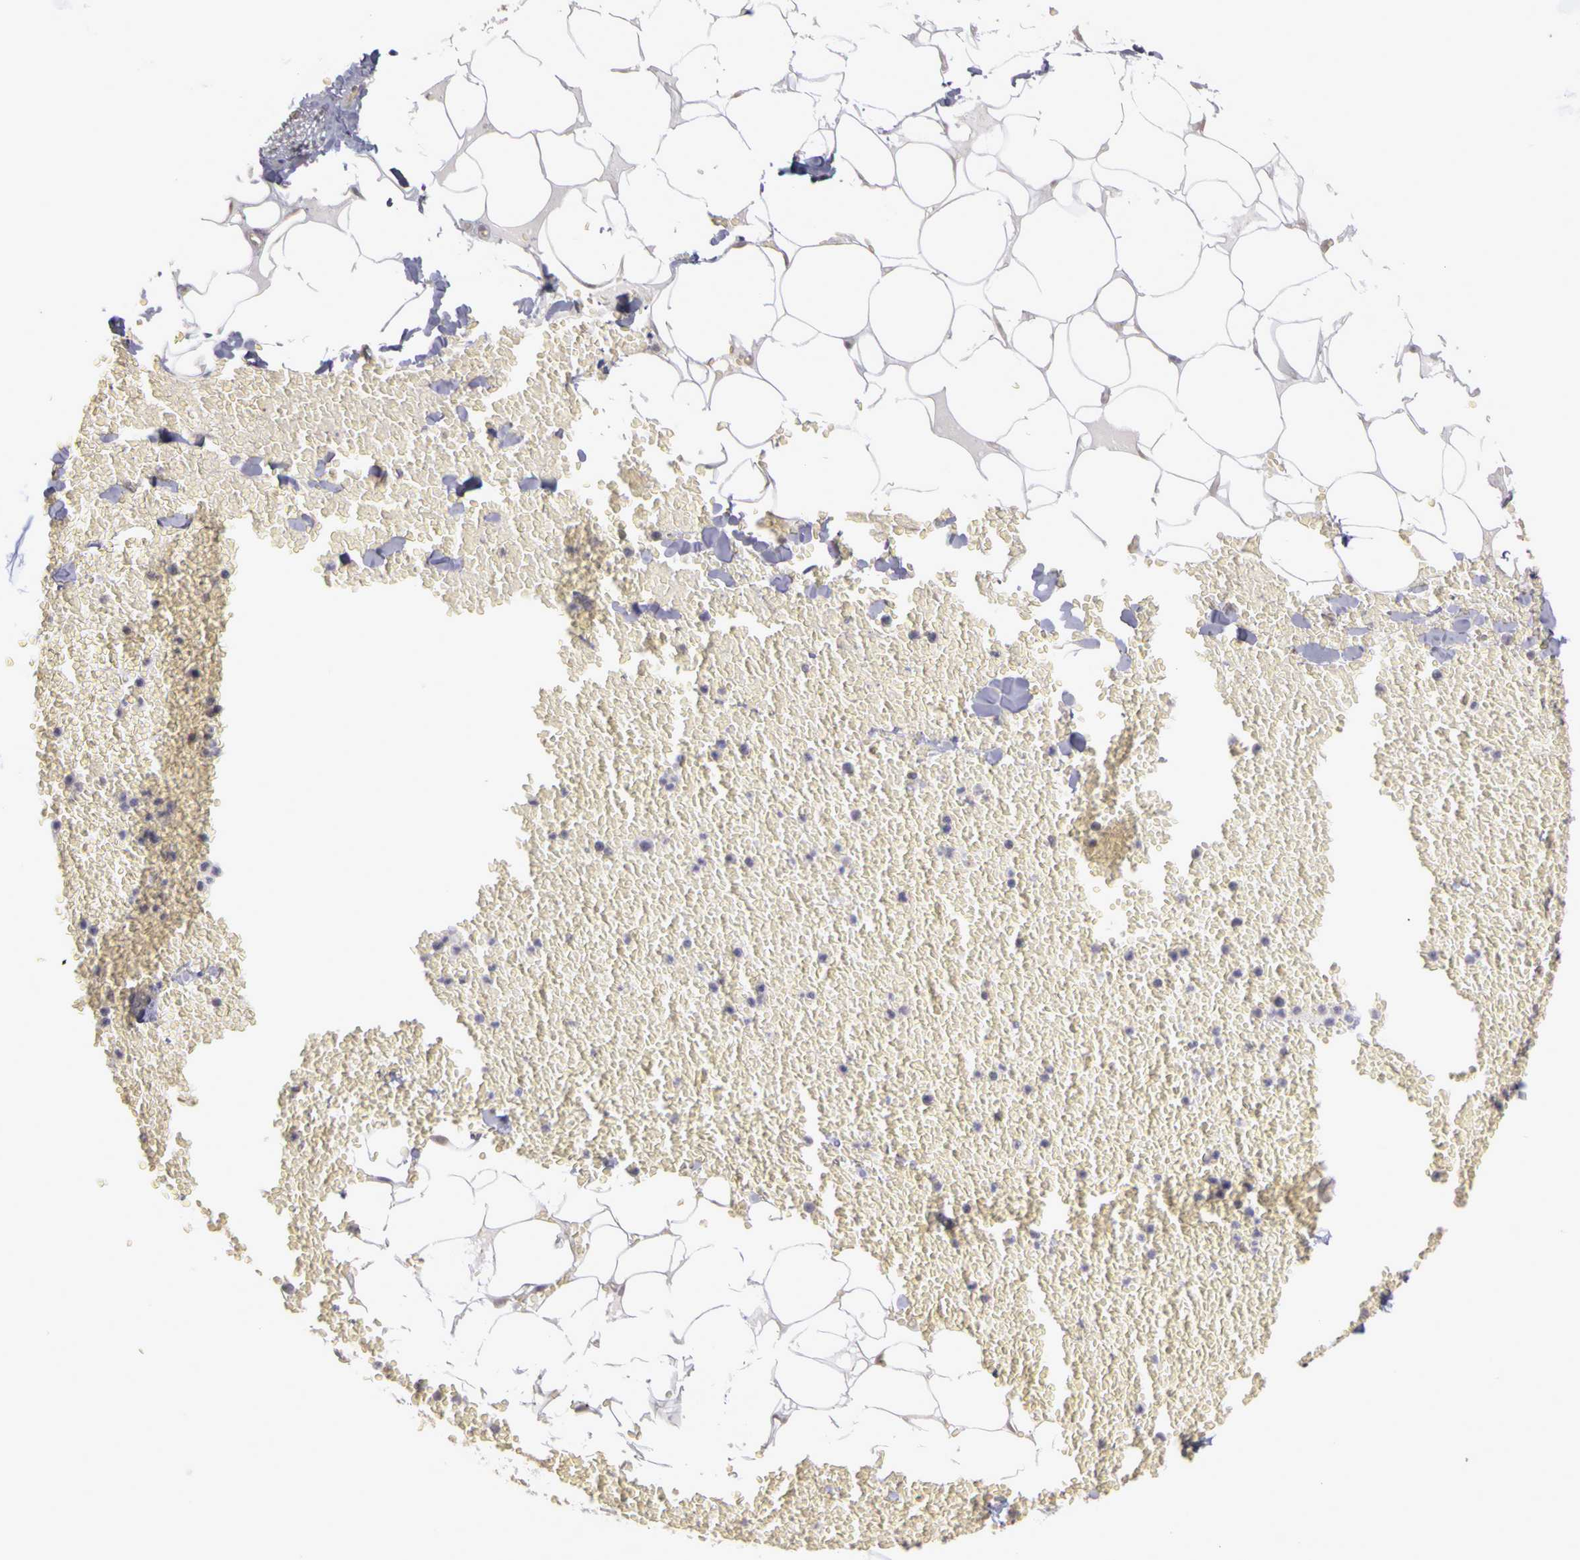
{"staining": {"intensity": "negative", "quantity": "none", "location": "none"}, "tissue": "adipose tissue", "cell_type": "Adipocytes", "image_type": "normal", "snomed": [{"axis": "morphology", "description": "Normal tissue, NOS"}, {"axis": "morphology", "description": "Inflammation, NOS"}, {"axis": "topography", "description": "Lymph node"}, {"axis": "topography", "description": "Peripheral nerve tissue"}], "caption": "High magnification brightfield microscopy of unremarkable adipose tissue stained with DAB (brown) and counterstained with hematoxylin (blue): adipocytes show no significant expression. Brightfield microscopy of IHC stained with DAB (3,3'-diaminobenzidine) (brown) and hematoxylin (blue), captured at high magnification.", "gene": "FRMD7", "patient": {"sex": "male", "age": 52}}